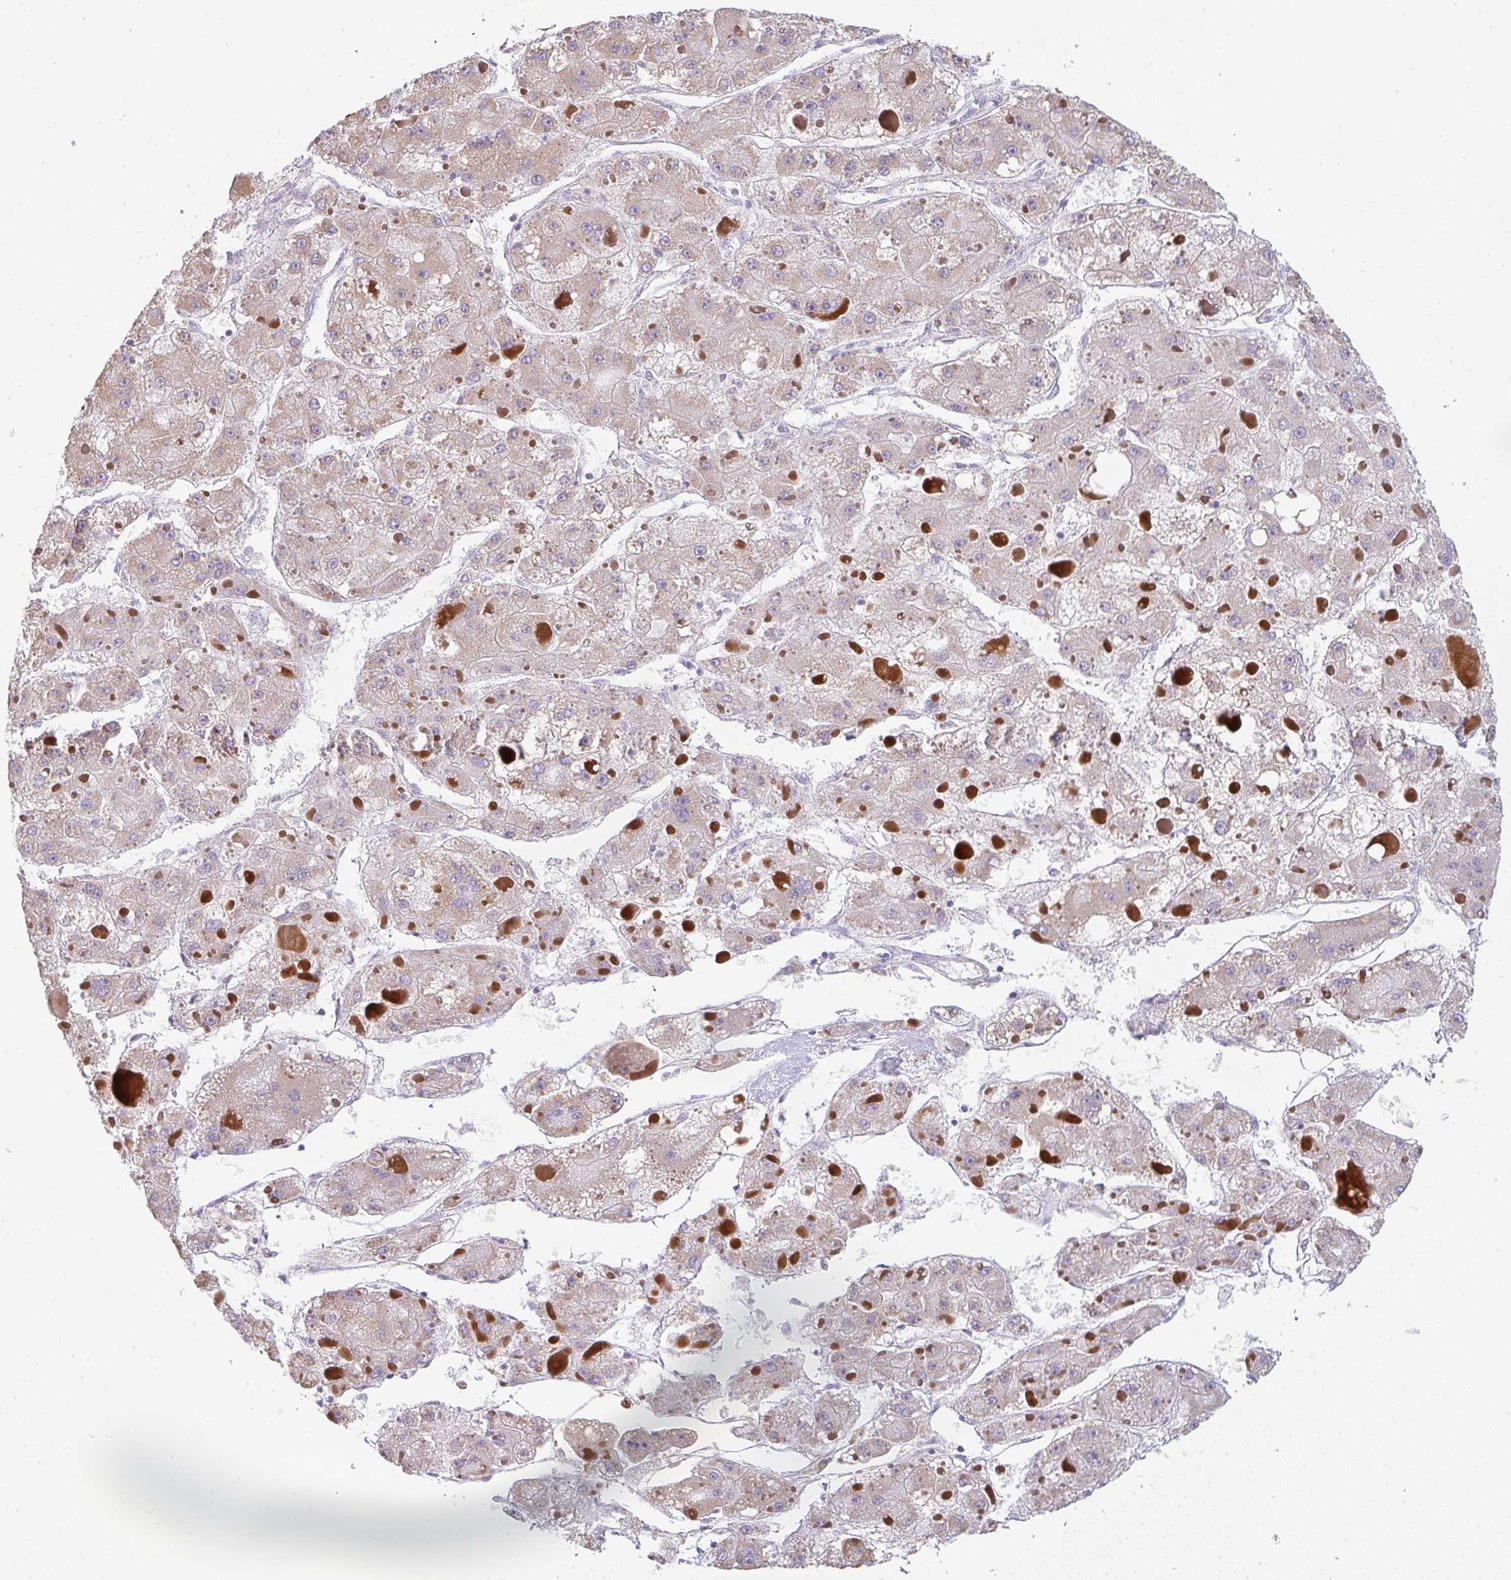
{"staining": {"intensity": "weak", "quantity": ">75%", "location": "cytoplasmic/membranous"}, "tissue": "liver cancer", "cell_type": "Tumor cells", "image_type": "cancer", "snomed": [{"axis": "morphology", "description": "Carcinoma, Hepatocellular, NOS"}, {"axis": "topography", "description": "Liver"}], "caption": "Immunohistochemistry histopathology image of hepatocellular carcinoma (liver) stained for a protein (brown), which exhibits low levels of weak cytoplasmic/membranous staining in approximately >75% of tumor cells.", "gene": "CACNA1S", "patient": {"sex": "female", "age": 73}}